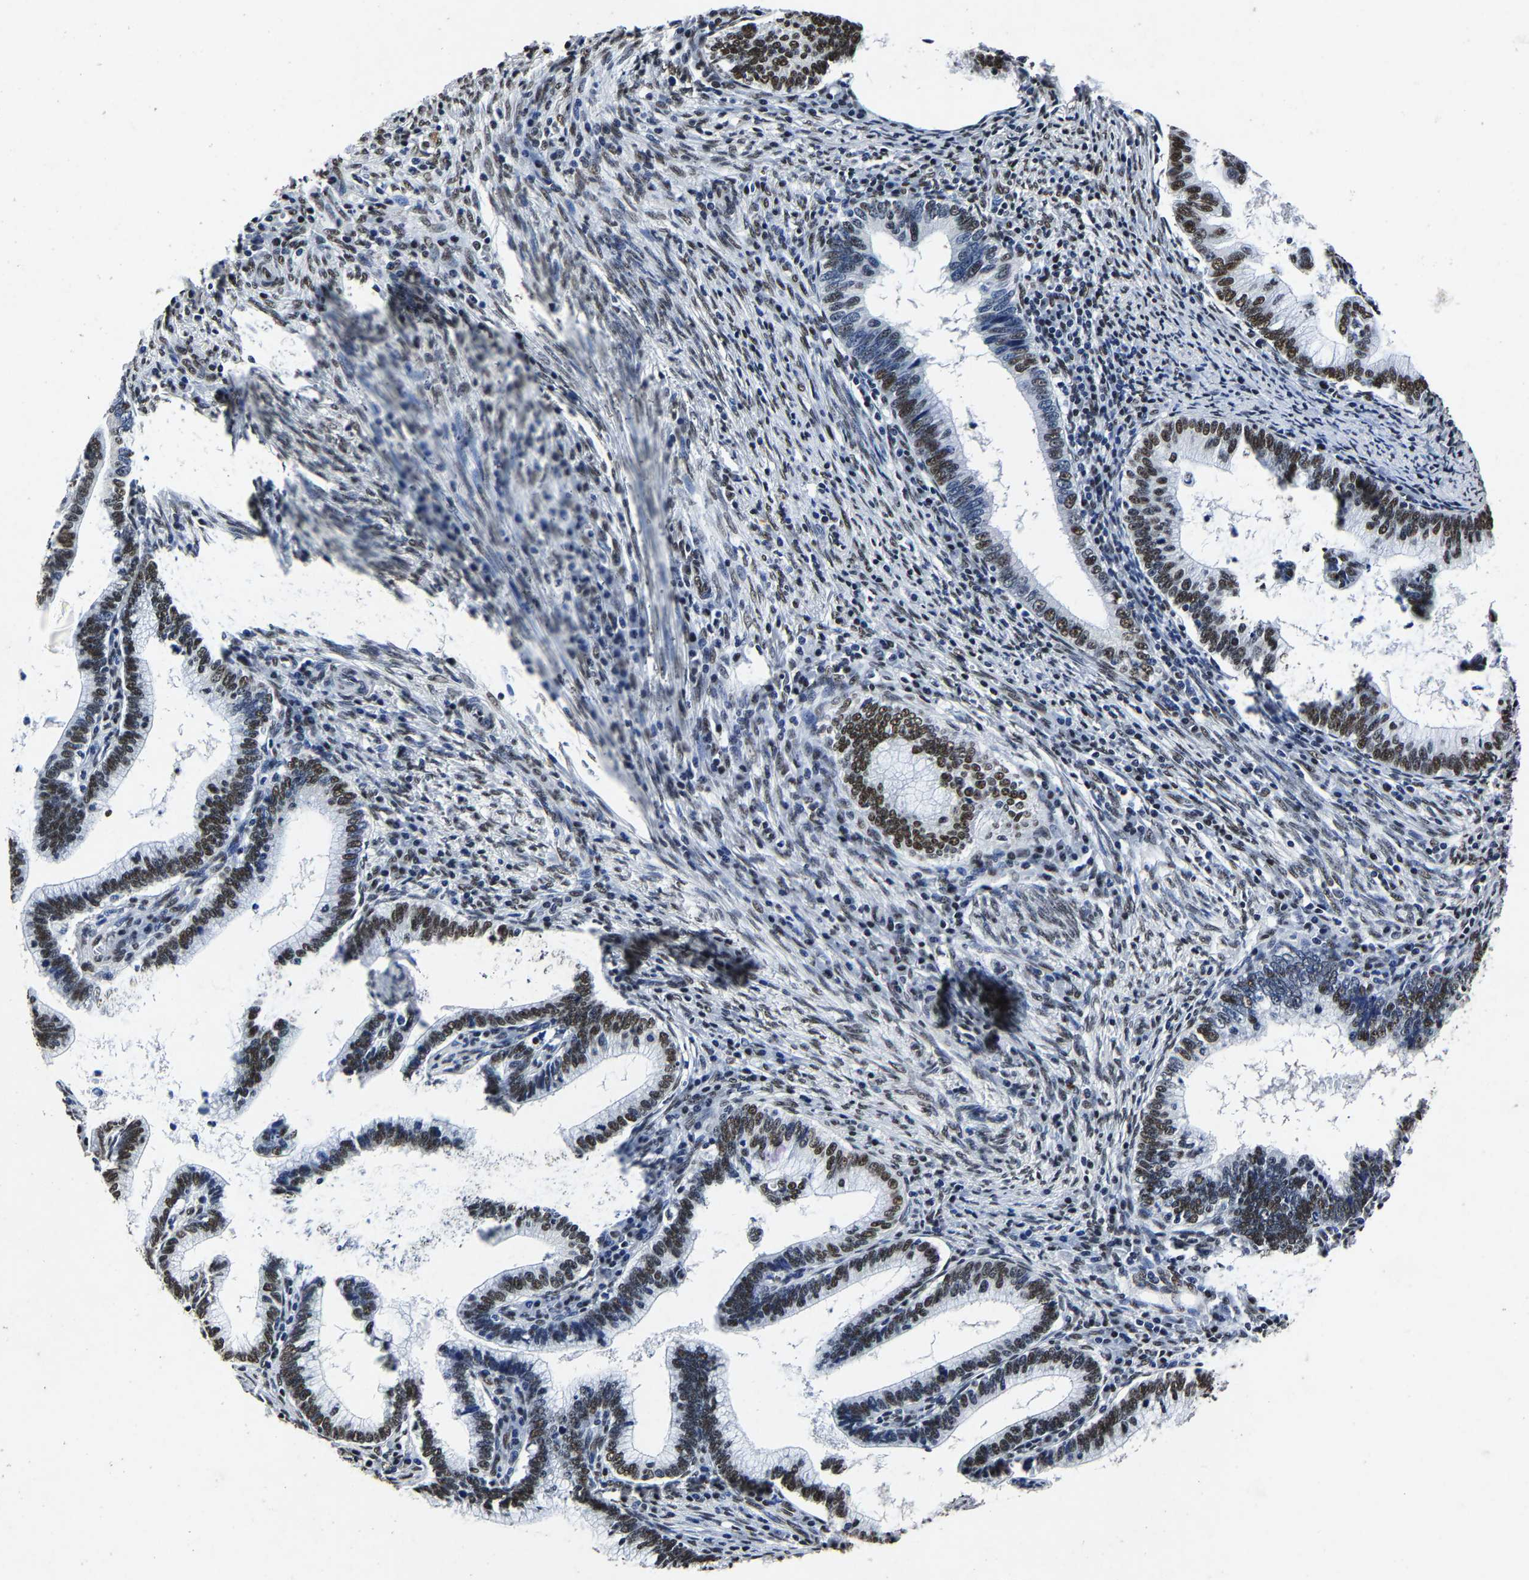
{"staining": {"intensity": "moderate", "quantity": ">75%", "location": "nuclear"}, "tissue": "cervical cancer", "cell_type": "Tumor cells", "image_type": "cancer", "snomed": [{"axis": "morphology", "description": "Adenocarcinoma, NOS"}, {"axis": "topography", "description": "Cervix"}], "caption": "High-magnification brightfield microscopy of cervical adenocarcinoma stained with DAB (3,3'-diaminobenzidine) (brown) and counterstained with hematoxylin (blue). tumor cells exhibit moderate nuclear positivity is seen in approximately>75% of cells.", "gene": "RBM45", "patient": {"sex": "female", "age": 36}}